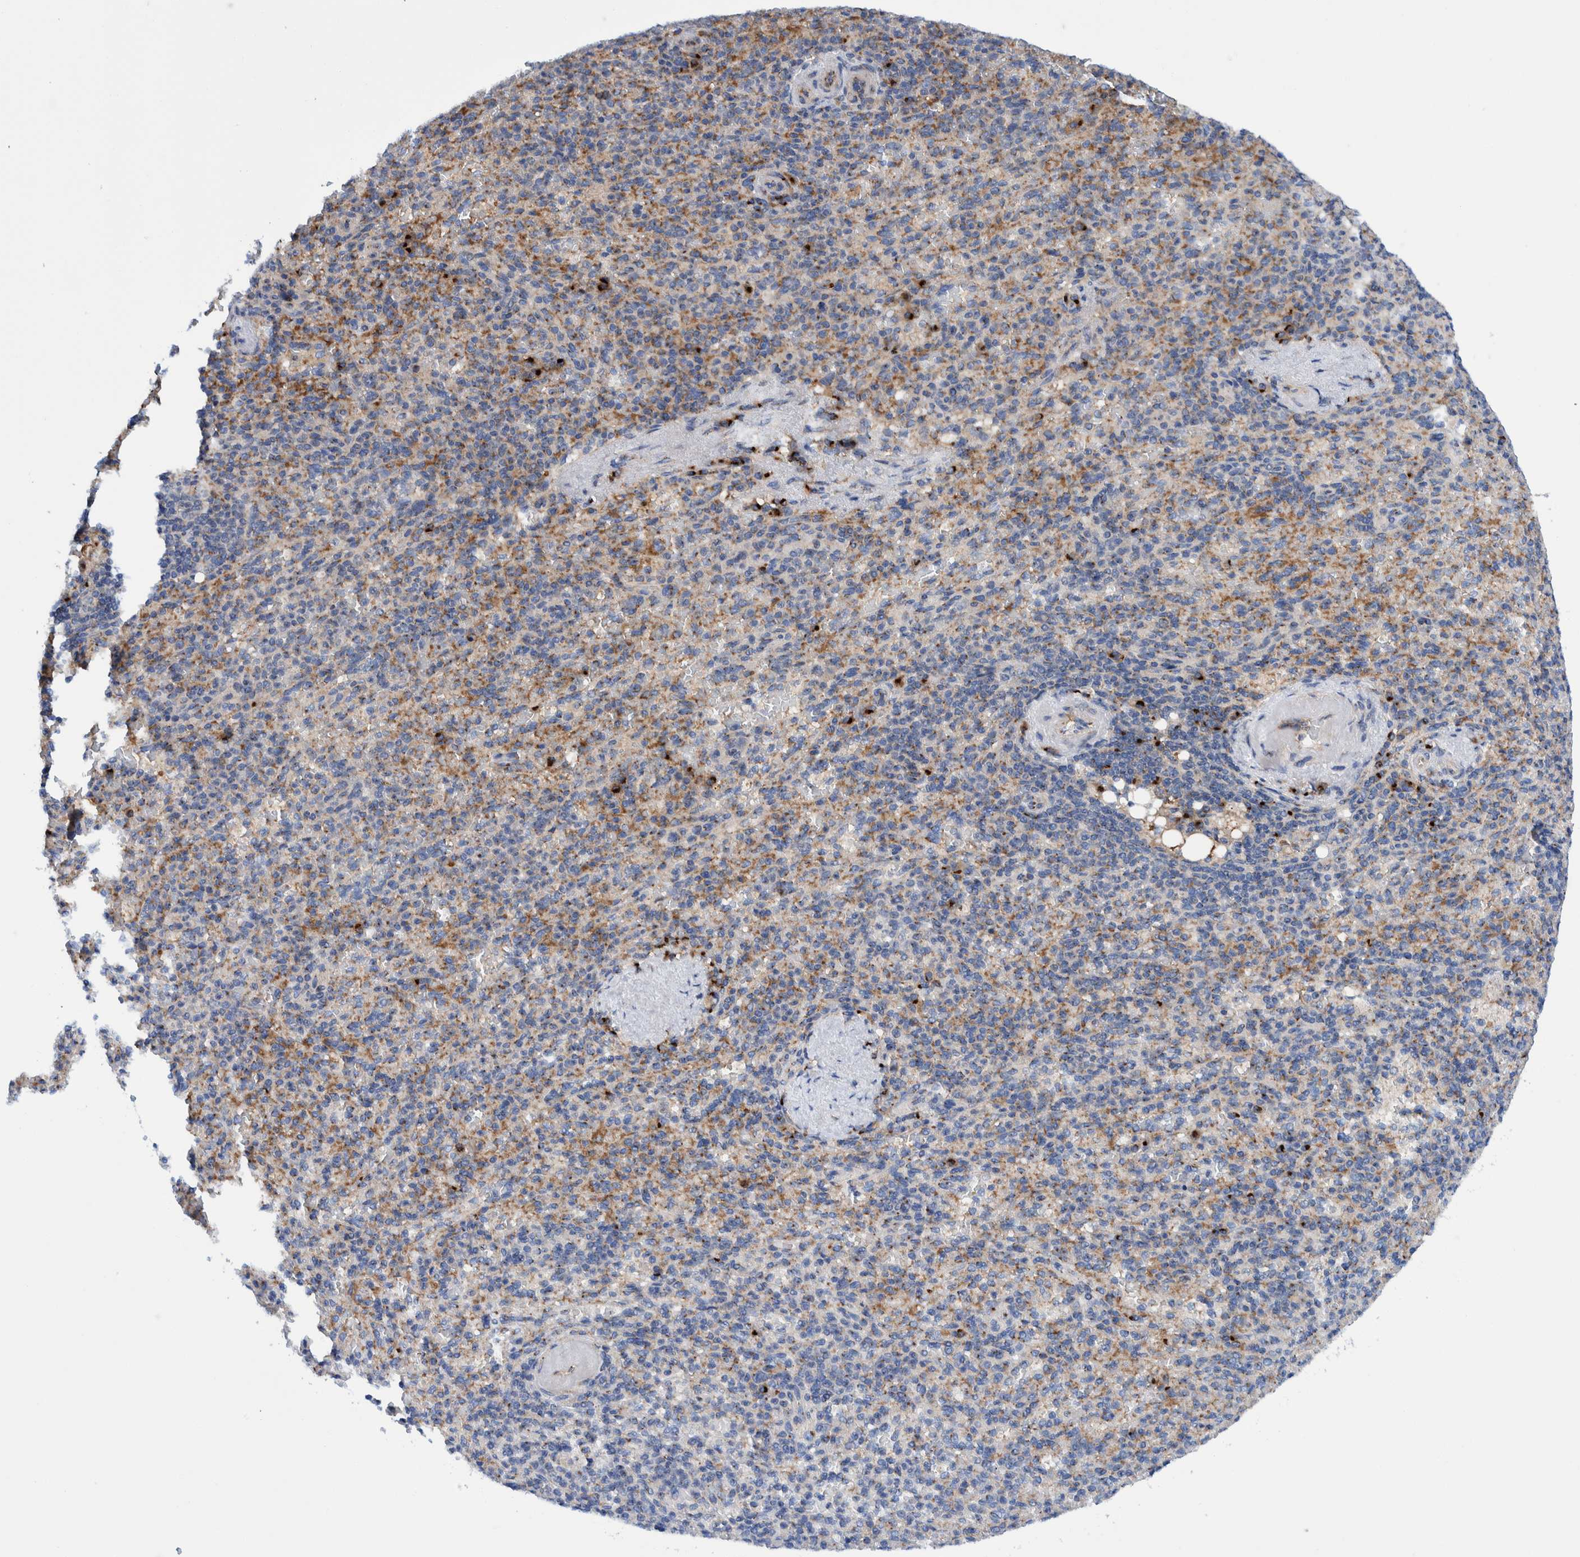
{"staining": {"intensity": "moderate", "quantity": "<25%", "location": "cytoplasmic/membranous"}, "tissue": "spleen", "cell_type": "Cells in red pulp", "image_type": "normal", "snomed": [{"axis": "morphology", "description": "Normal tissue, NOS"}, {"axis": "topography", "description": "Spleen"}], "caption": "Protein analysis of benign spleen demonstrates moderate cytoplasmic/membranous expression in about <25% of cells in red pulp. The protein is stained brown, and the nuclei are stained in blue (DAB (3,3'-diaminobenzidine) IHC with brightfield microscopy, high magnification).", "gene": "TRIM58", "patient": {"sex": "female", "age": 74}}